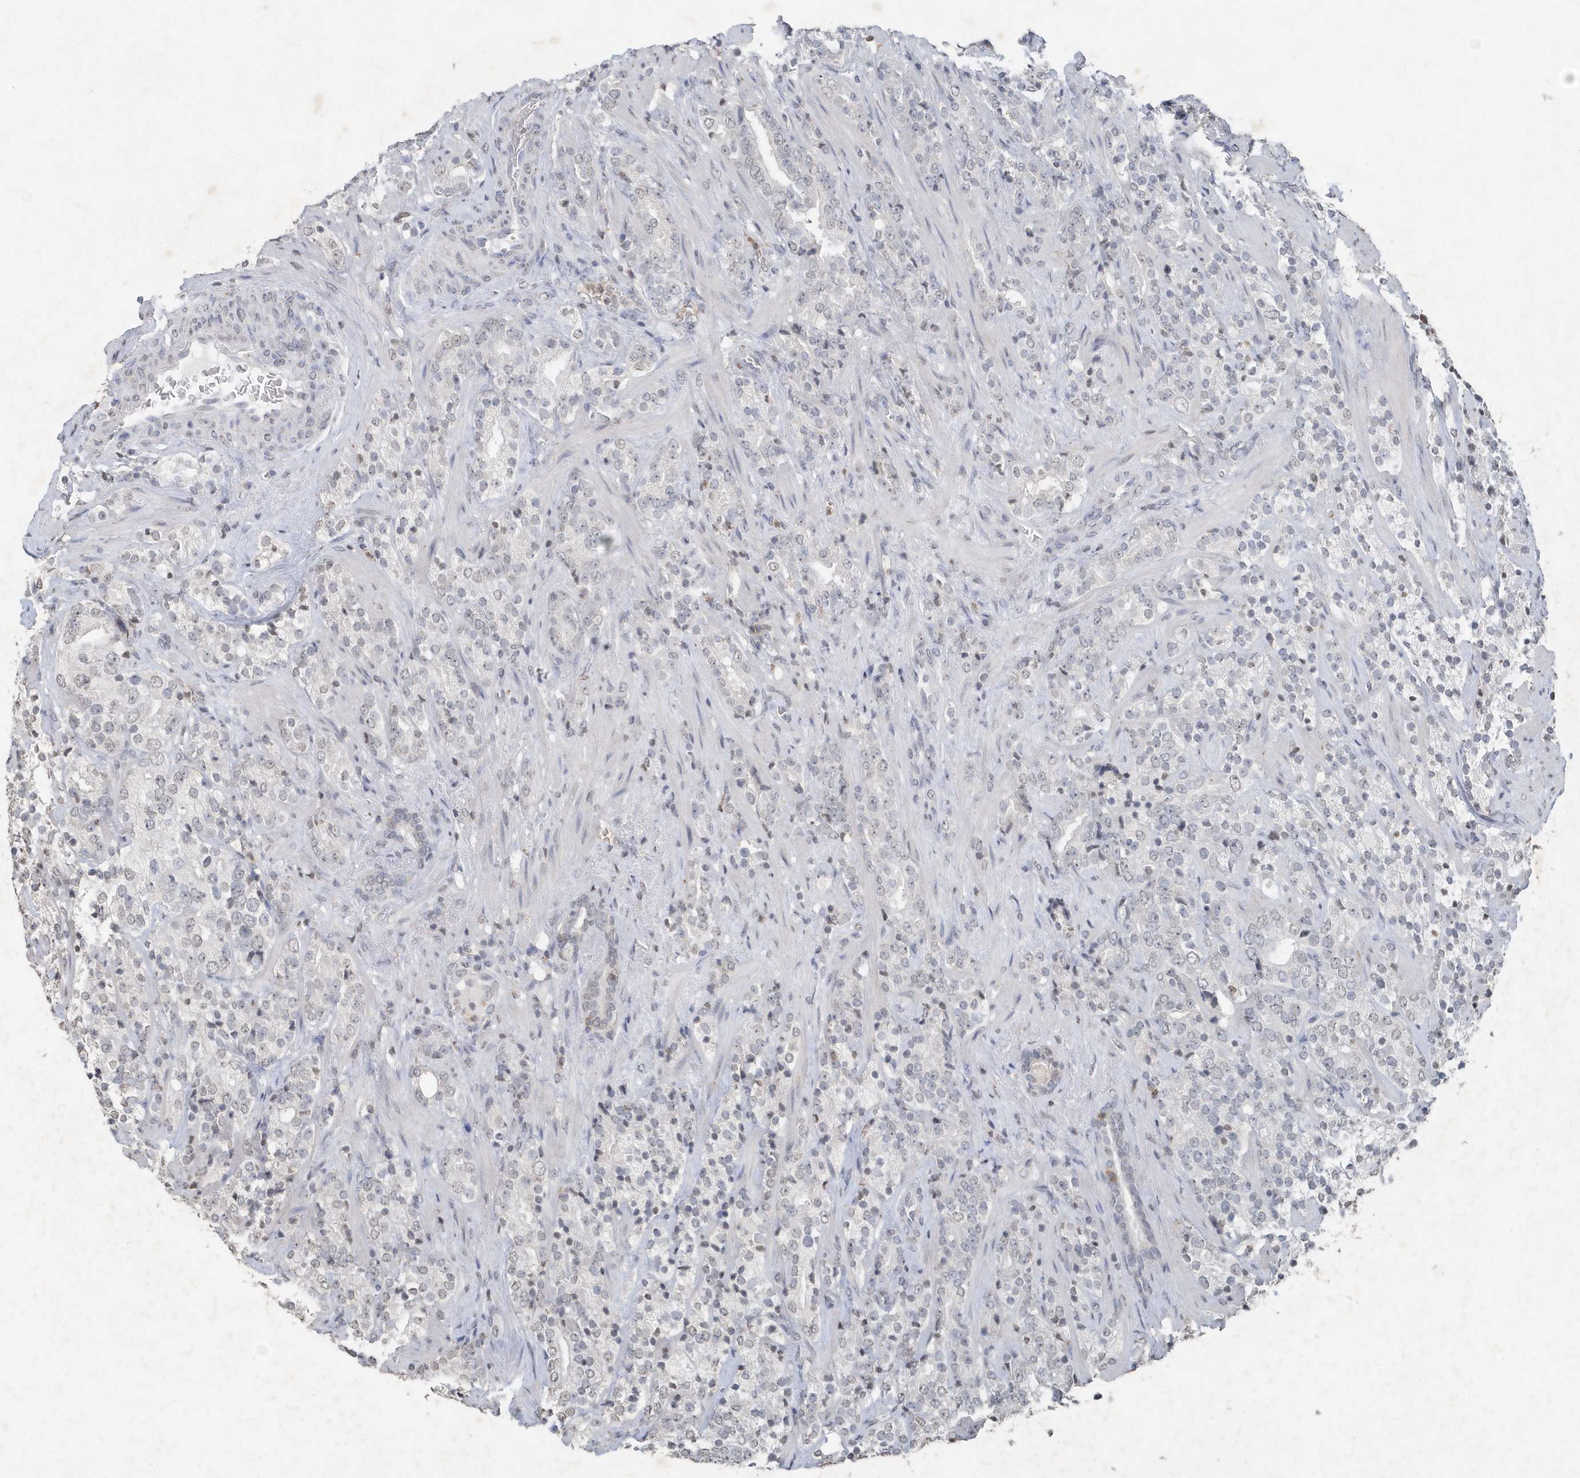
{"staining": {"intensity": "negative", "quantity": "none", "location": "none"}, "tissue": "prostate cancer", "cell_type": "Tumor cells", "image_type": "cancer", "snomed": [{"axis": "morphology", "description": "Adenocarcinoma, High grade"}, {"axis": "topography", "description": "Prostate"}], "caption": "An IHC micrograph of prostate cancer (high-grade adenocarcinoma) is shown. There is no staining in tumor cells of prostate cancer (high-grade adenocarcinoma).", "gene": "PDCD1", "patient": {"sex": "male", "age": 71}}